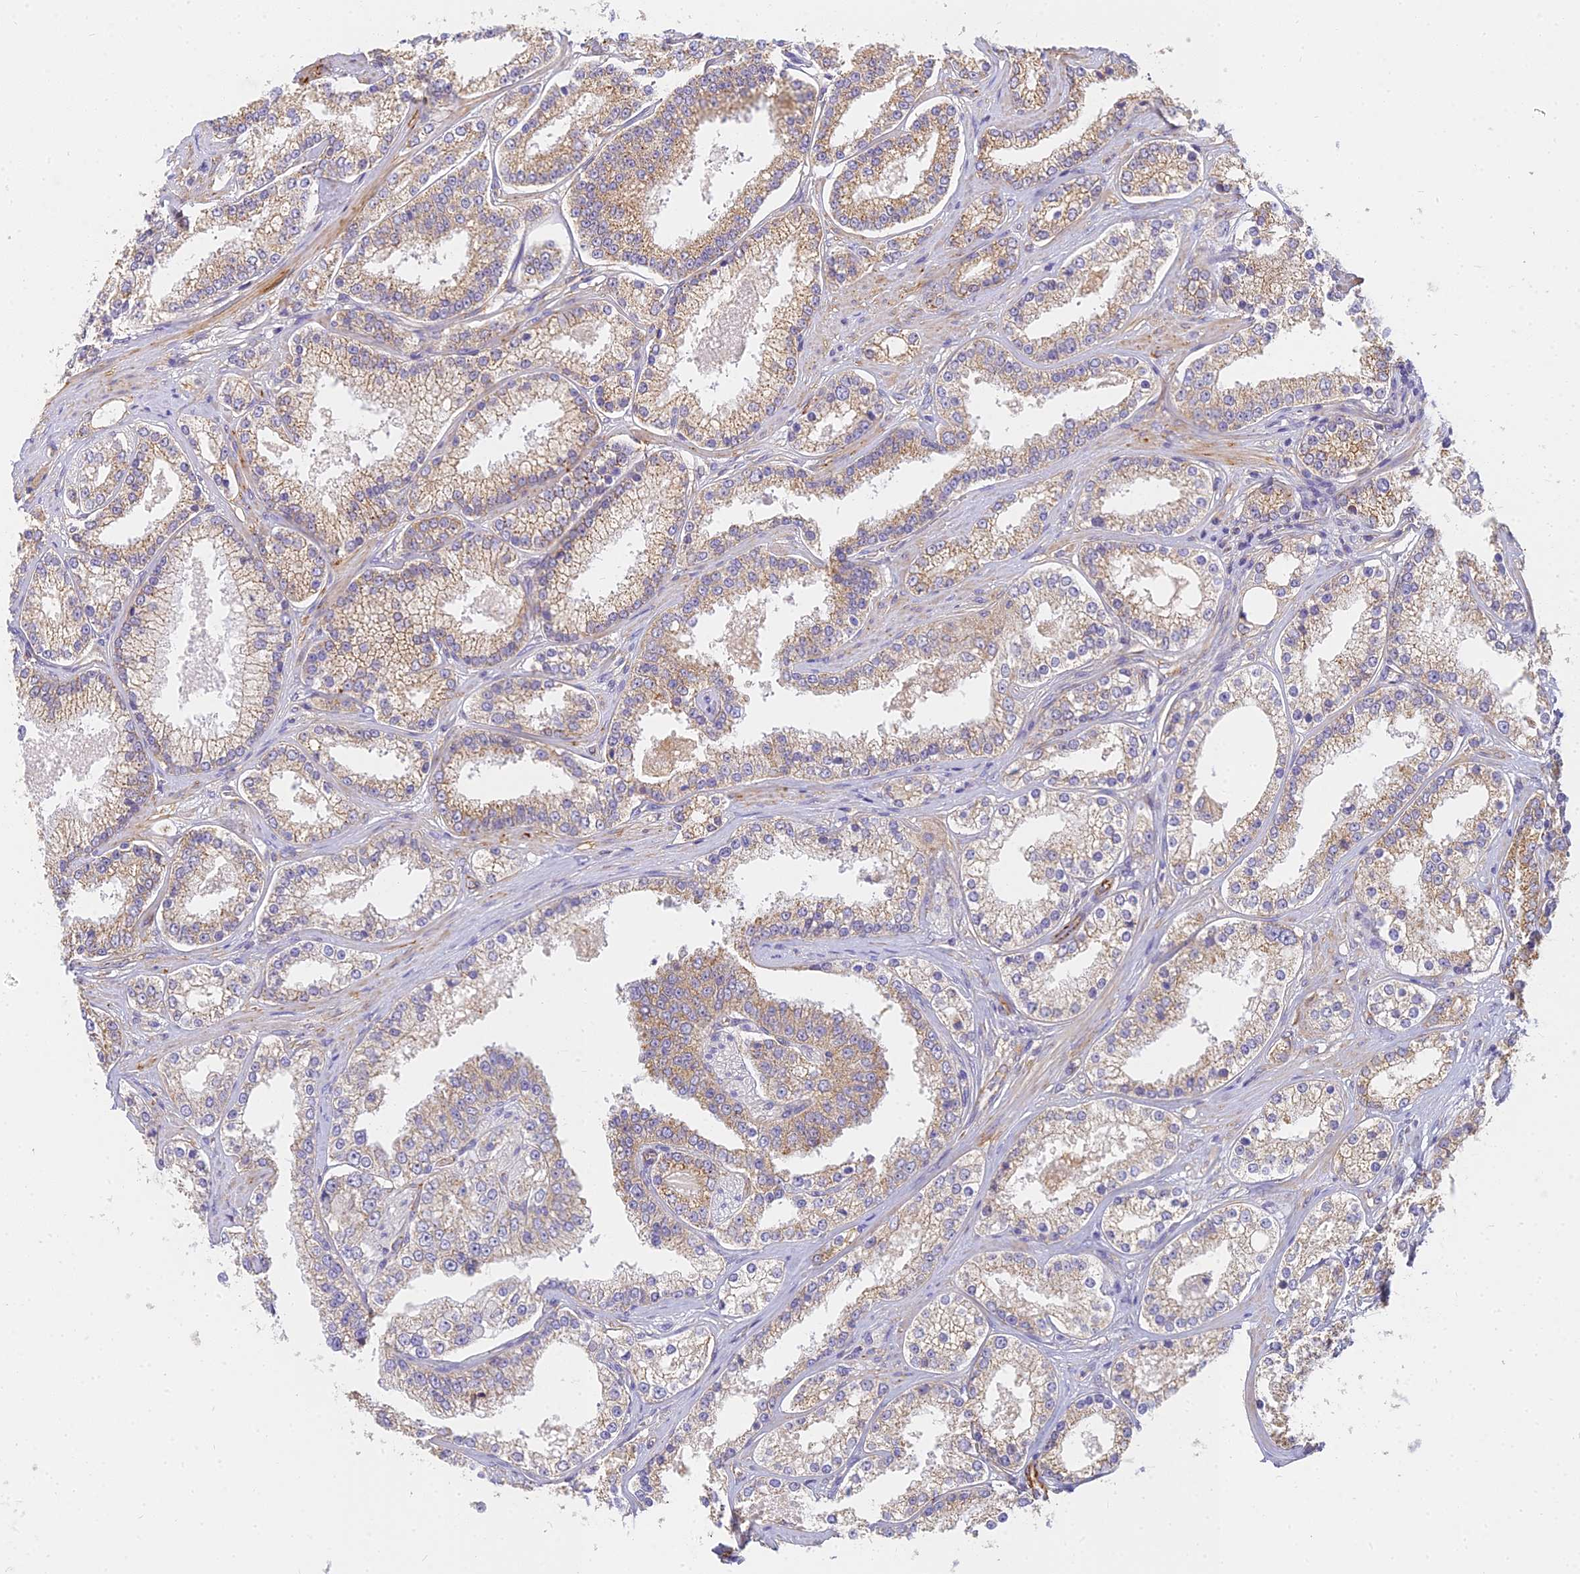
{"staining": {"intensity": "moderate", "quantity": ">75%", "location": "cytoplasmic/membranous"}, "tissue": "prostate cancer", "cell_type": "Tumor cells", "image_type": "cancer", "snomed": [{"axis": "morphology", "description": "Normal tissue, NOS"}, {"axis": "morphology", "description": "Adenocarcinoma, High grade"}, {"axis": "topography", "description": "Prostate"}], "caption": "A high-resolution image shows immunohistochemistry (IHC) staining of prostate cancer (adenocarcinoma (high-grade)), which shows moderate cytoplasmic/membranous expression in about >75% of tumor cells.", "gene": "MRPL15", "patient": {"sex": "male", "age": 83}}